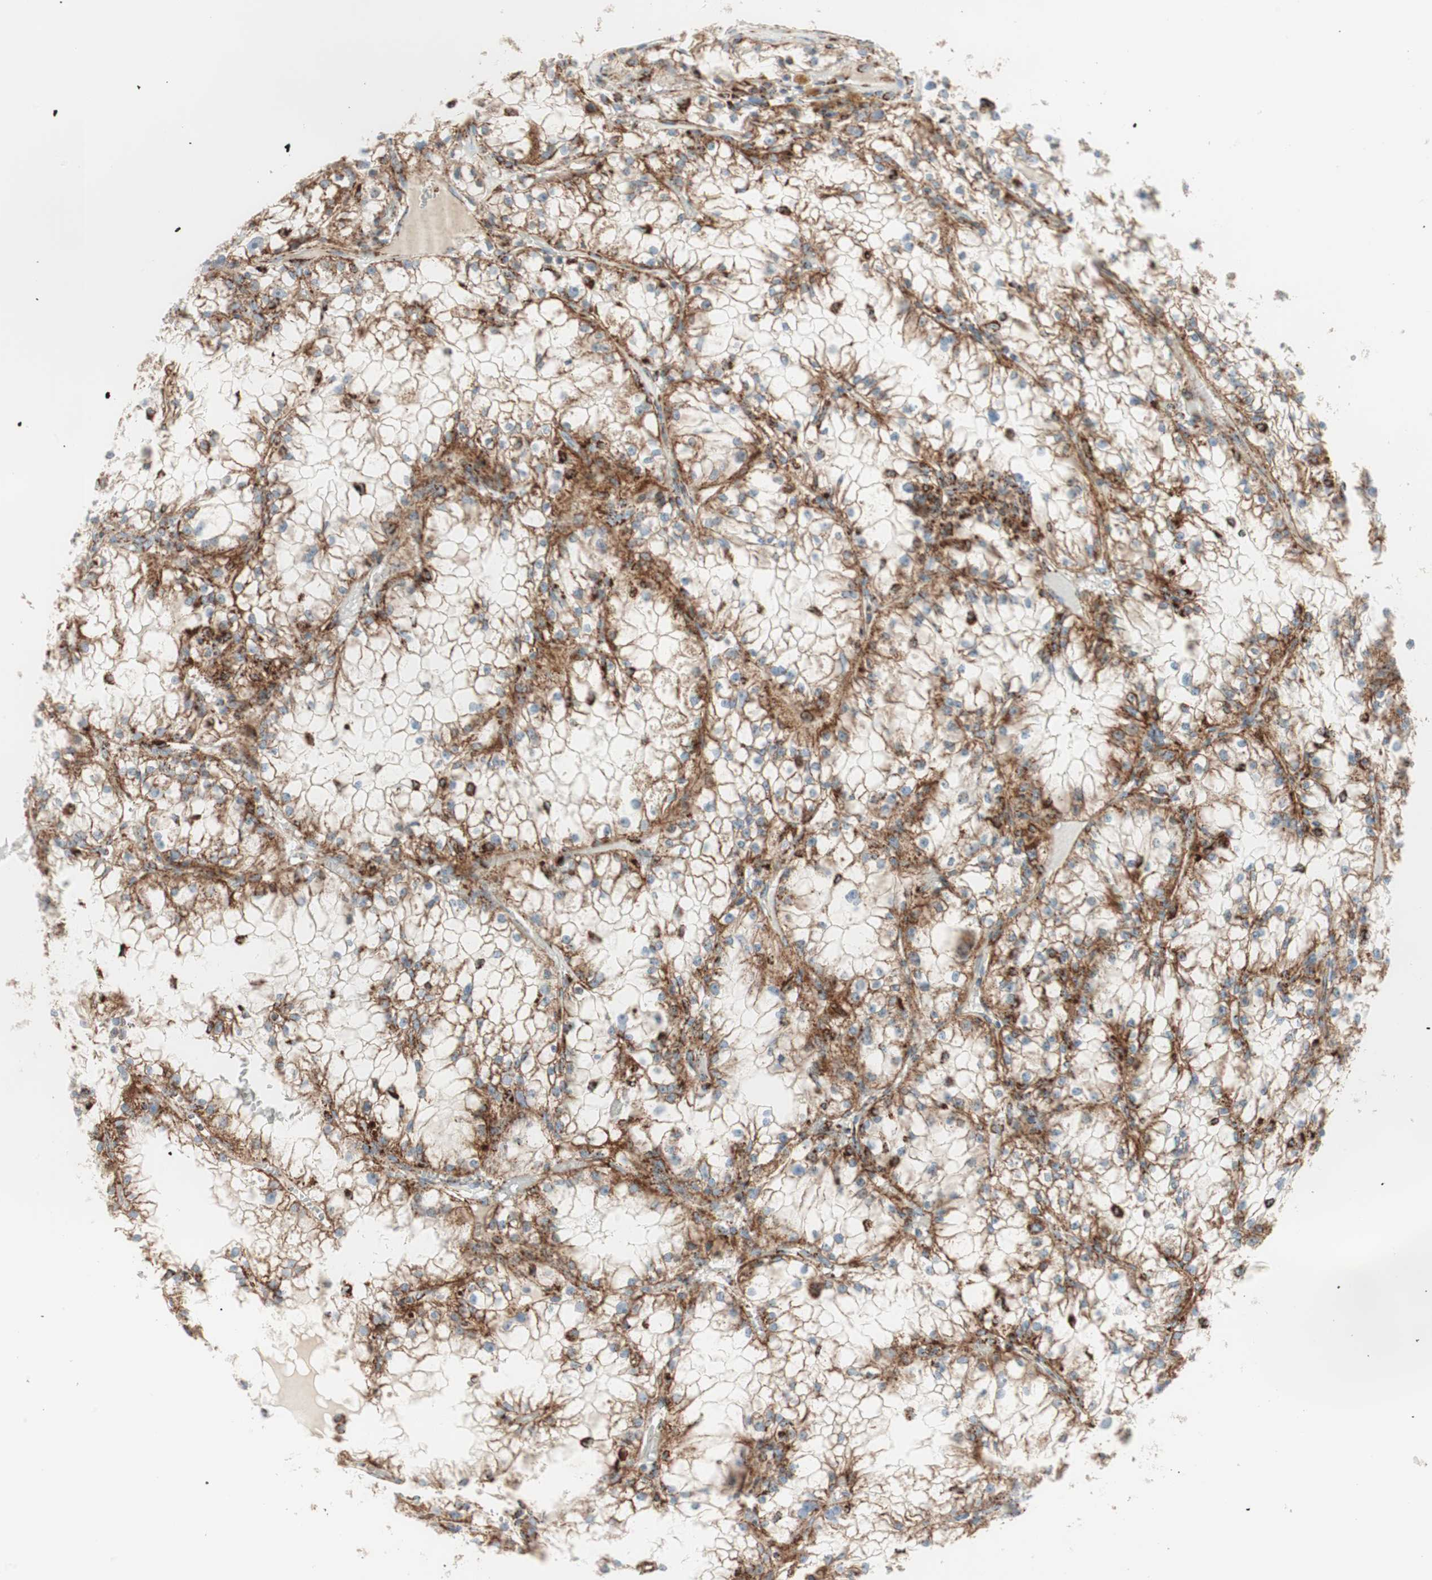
{"staining": {"intensity": "strong", "quantity": ">75%", "location": "cytoplasmic/membranous"}, "tissue": "renal cancer", "cell_type": "Tumor cells", "image_type": "cancer", "snomed": [{"axis": "morphology", "description": "Adenocarcinoma, NOS"}, {"axis": "topography", "description": "Kidney"}], "caption": "Immunohistochemistry (IHC) (DAB) staining of adenocarcinoma (renal) demonstrates strong cytoplasmic/membranous protein staining in about >75% of tumor cells.", "gene": "TOMM20", "patient": {"sex": "male", "age": 56}}